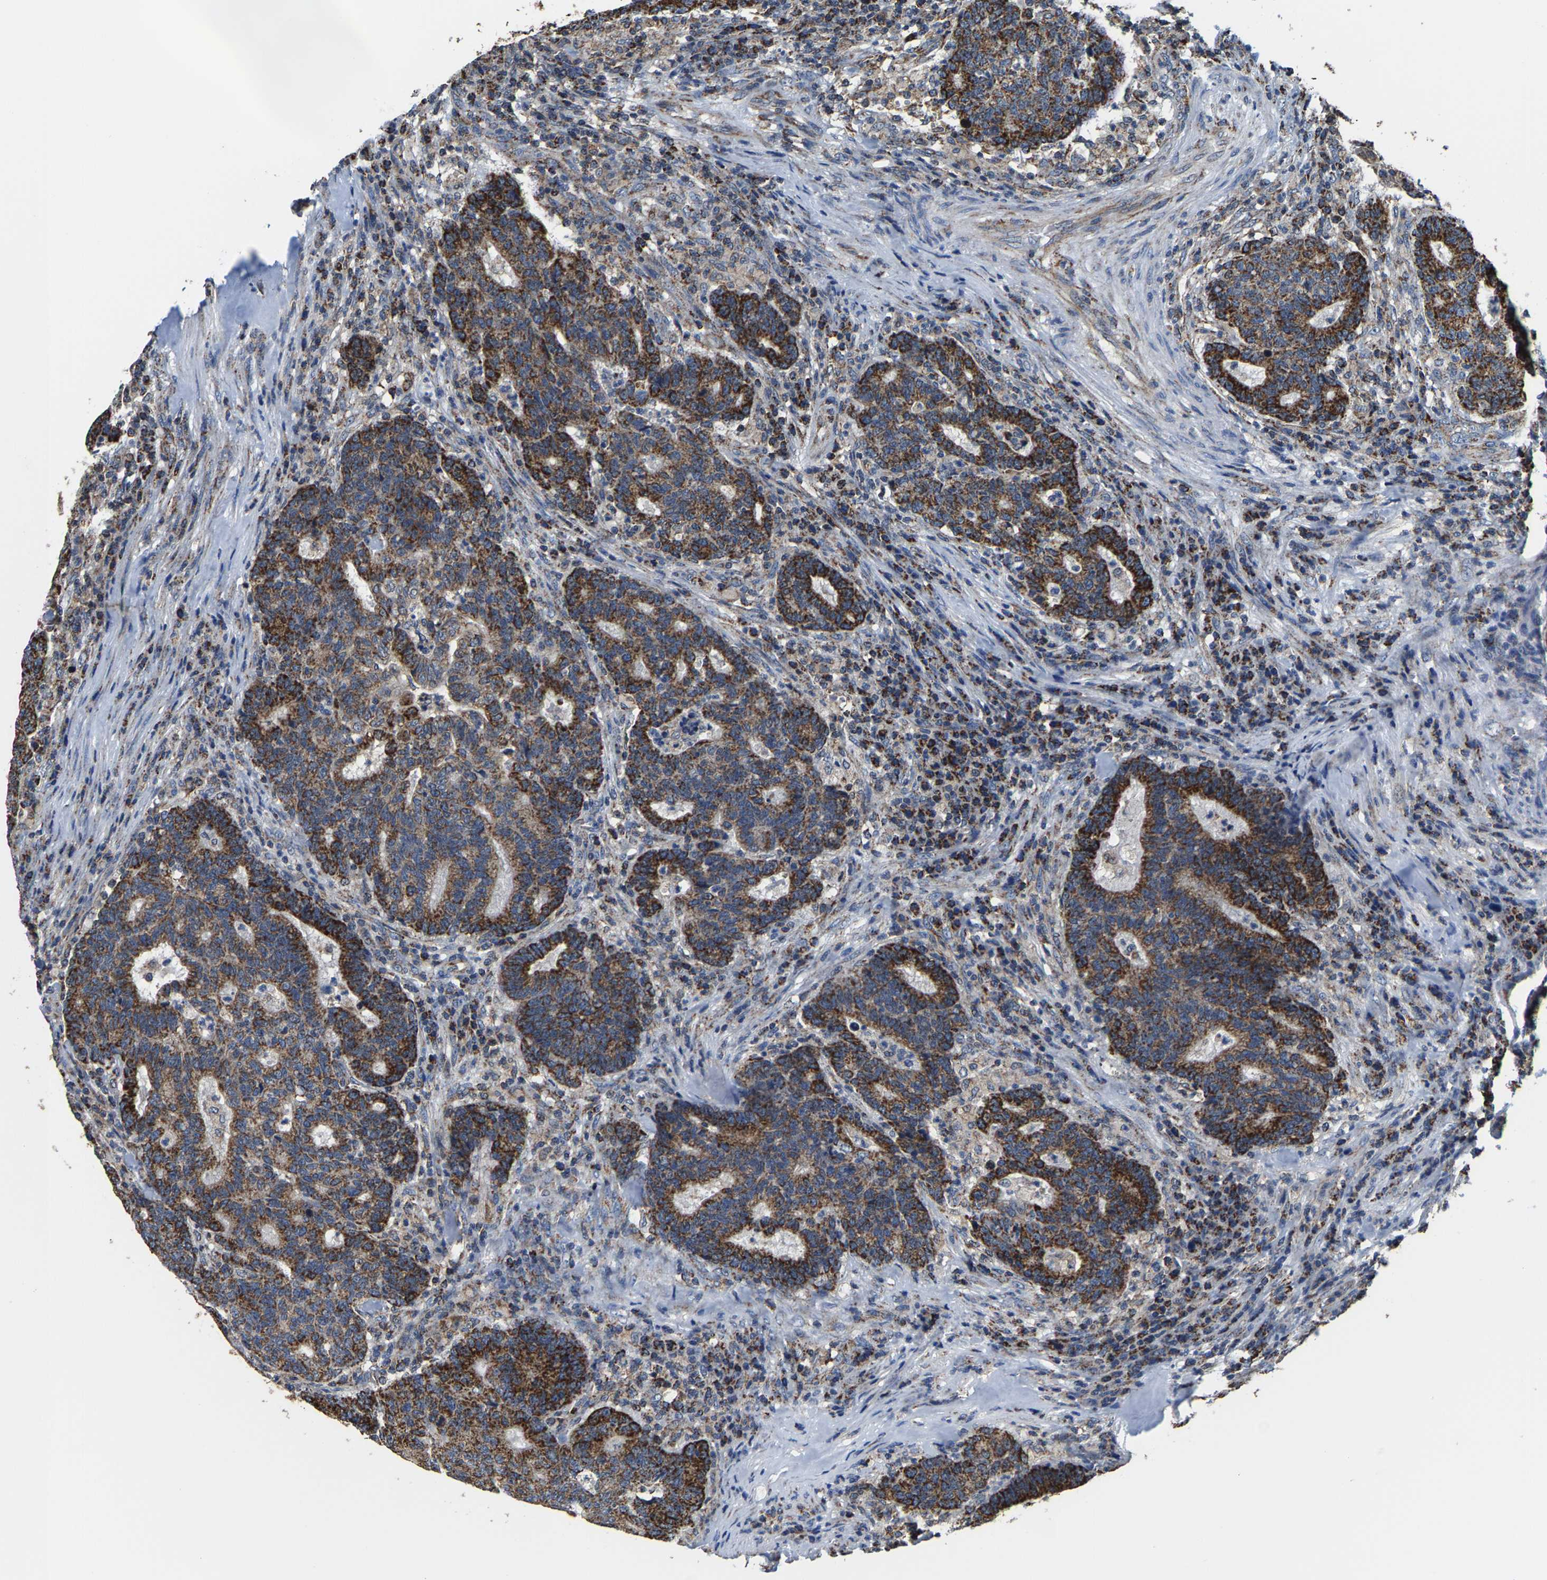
{"staining": {"intensity": "strong", "quantity": ">75%", "location": "cytoplasmic/membranous"}, "tissue": "colorectal cancer", "cell_type": "Tumor cells", "image_type": "cancer", "snomed": [{"axis": "morphology", "description": "Adenocarcinoma, NOS"}, {"axis": "topography", "description": "Colon"}], "caption": "There is high levels of strong cytoplasmic/membranous positivity in tumor cells of colorectal adenocarcinoma, as demonstrated by immunohistochemical staining (brown color).", "gene": "SHMT2", "patient": {"sex": "female", "age": 75}}